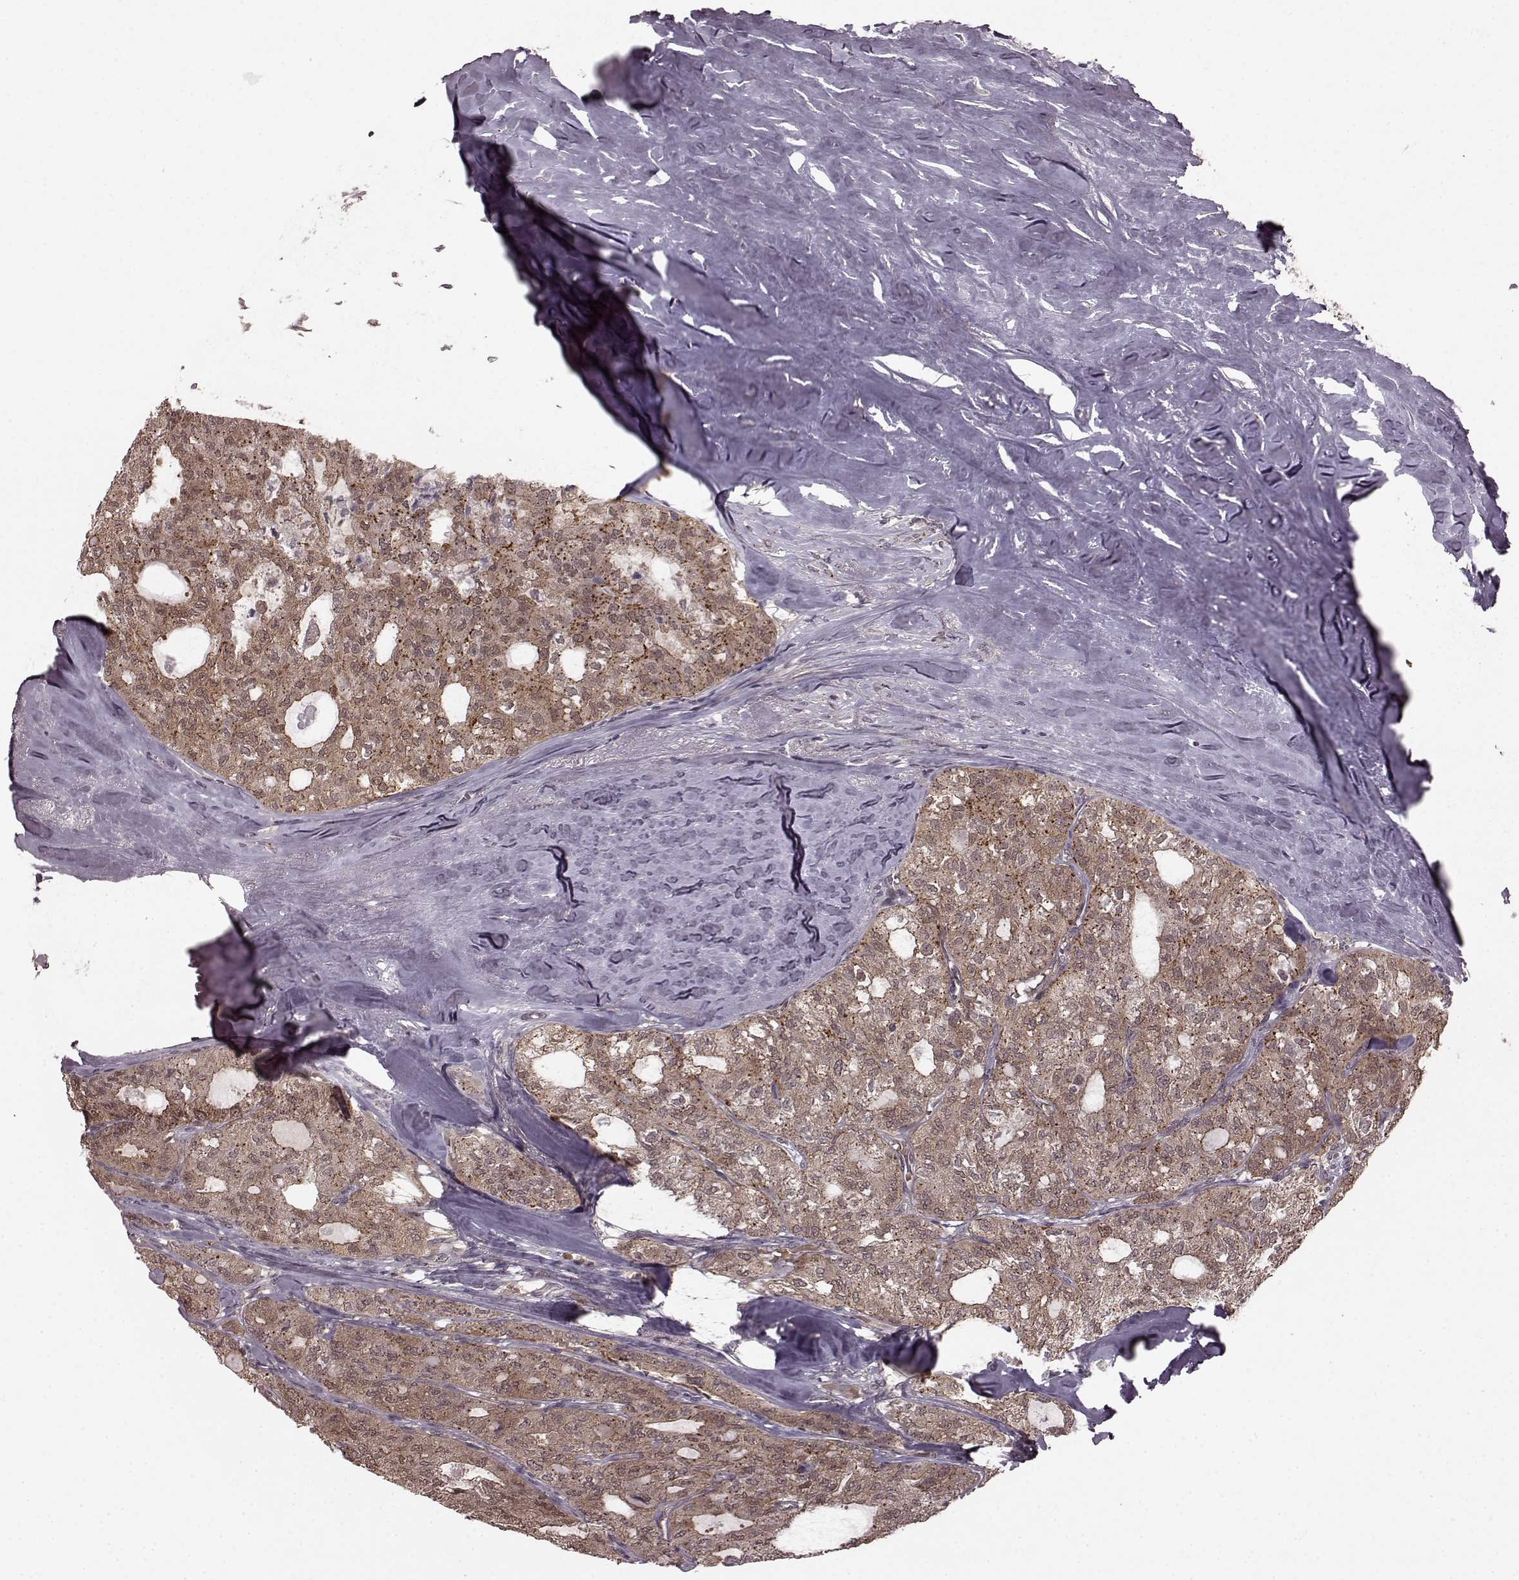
{"staining": {"intensity": "weak", "quantity": ">75%", "location": "cytoplasmic/membranous"}, "tissue": "thyroid cancer", "cell_type": "Tumor cells", "image_type": "cancer", "snomed": [{"axis": "morphology", "description": "Follicular adenoma carcinoma, NOS"}, {"axis": "topography", "description": "Thyroid gland"}], "caption": "Immunohistochemistry photomicrograph of human thyroid cancer stained for a protein (brown), which displays low levels of weak cytoplasmic/membranous positivity in approximately >75% of tumor cells.", "gene": "GSS", "patient": {"sex": "male", "age": 75}}